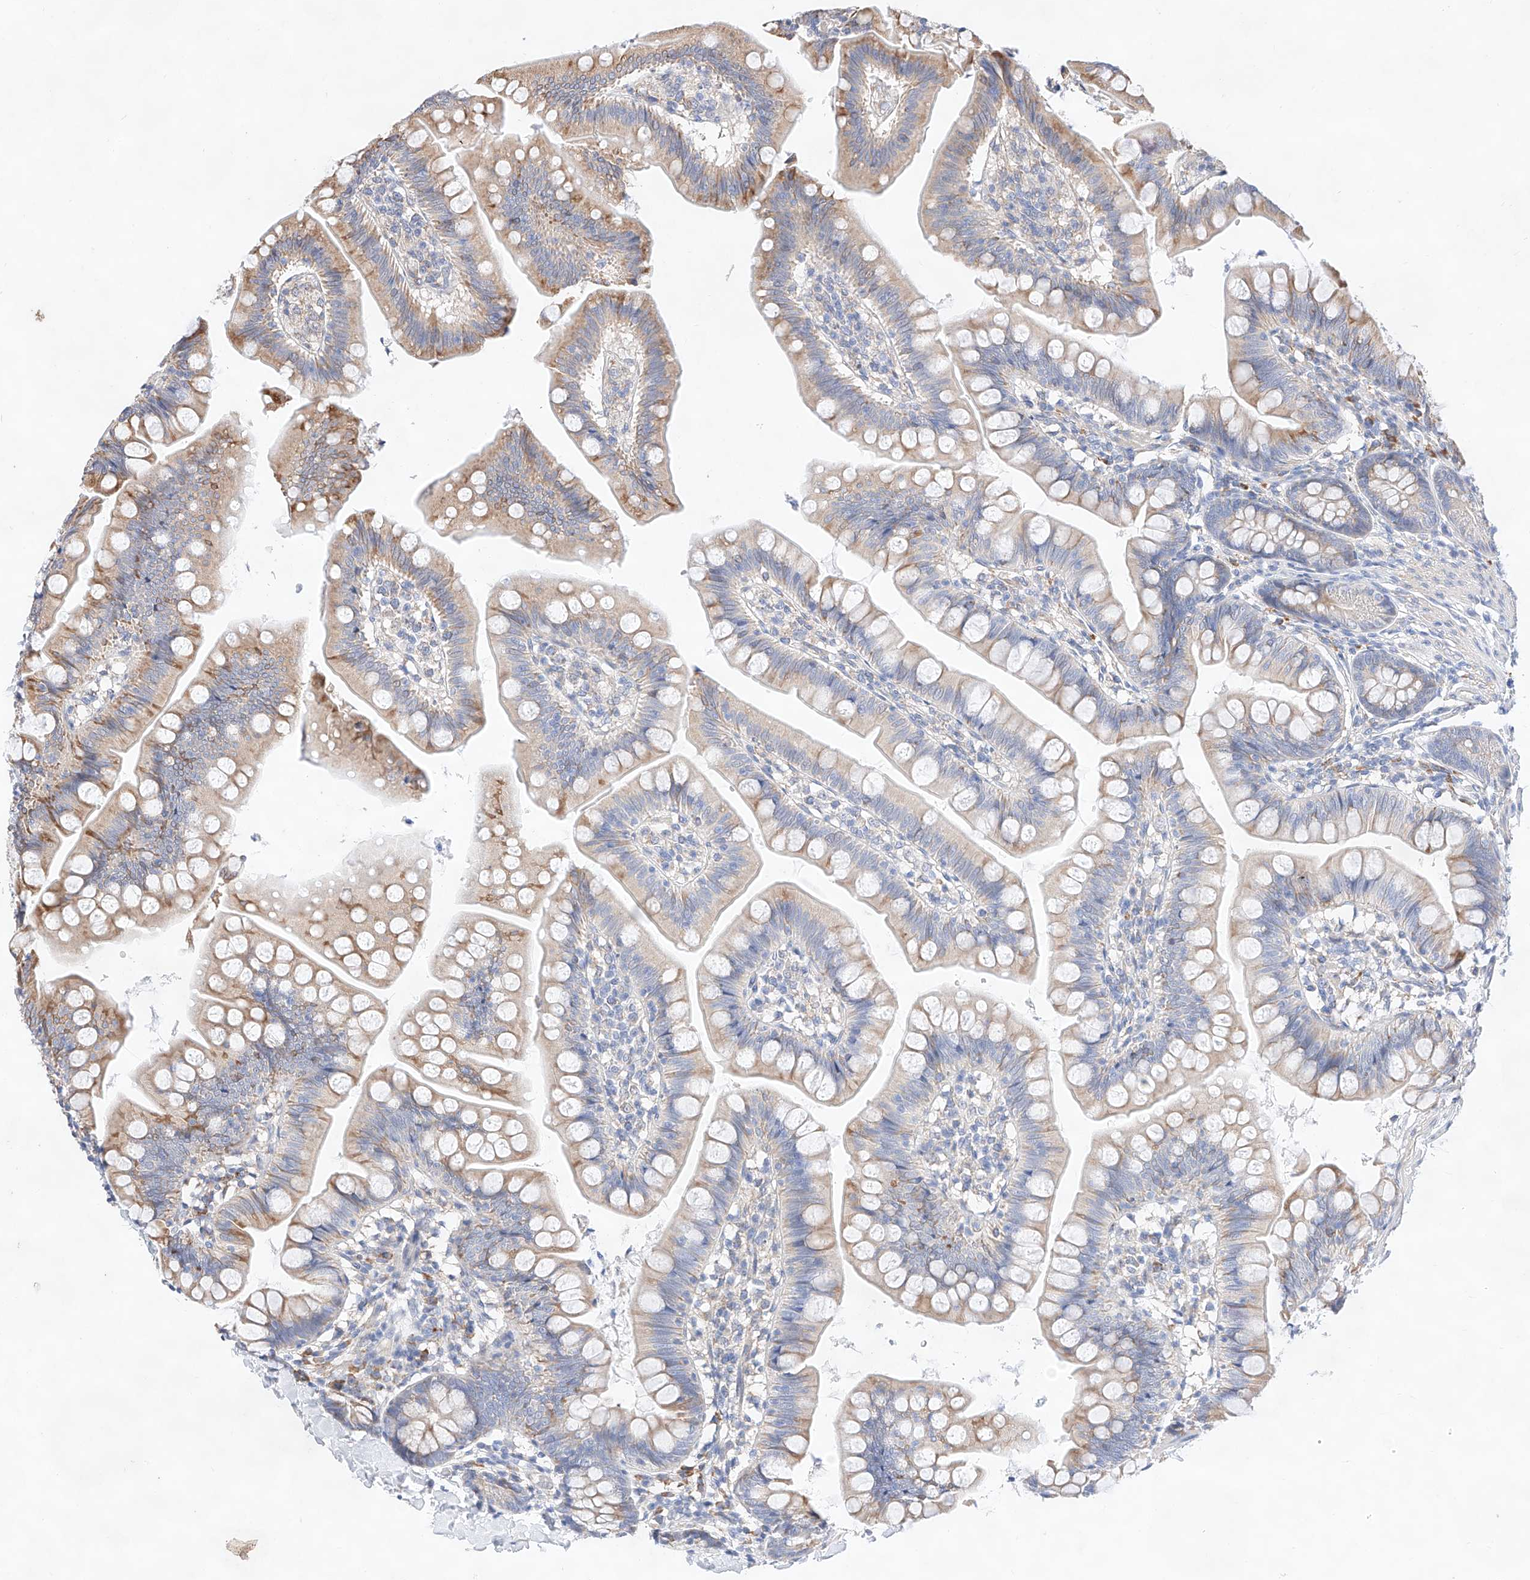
{"staining": {"intensity": "moderate", "quantity": "25%-75%", "location": "cytoplasmic/membranous"}, "tissue": "small intestine", "cell_type": "Glandular cells", "image_type": "normal", "snomed": [{"axis": "morphology", "description": "Normal tissue, NOS"}, {"axis": "topography", "description": "Small intestine"}], "caption": "Protein staining of benign small intestine displays moderate cytoplasmic/membranous expression in approximately 25%-75% of glandular cells.", "gene": "ATP9B", "patient": {"sex": "male", "age": 7}}